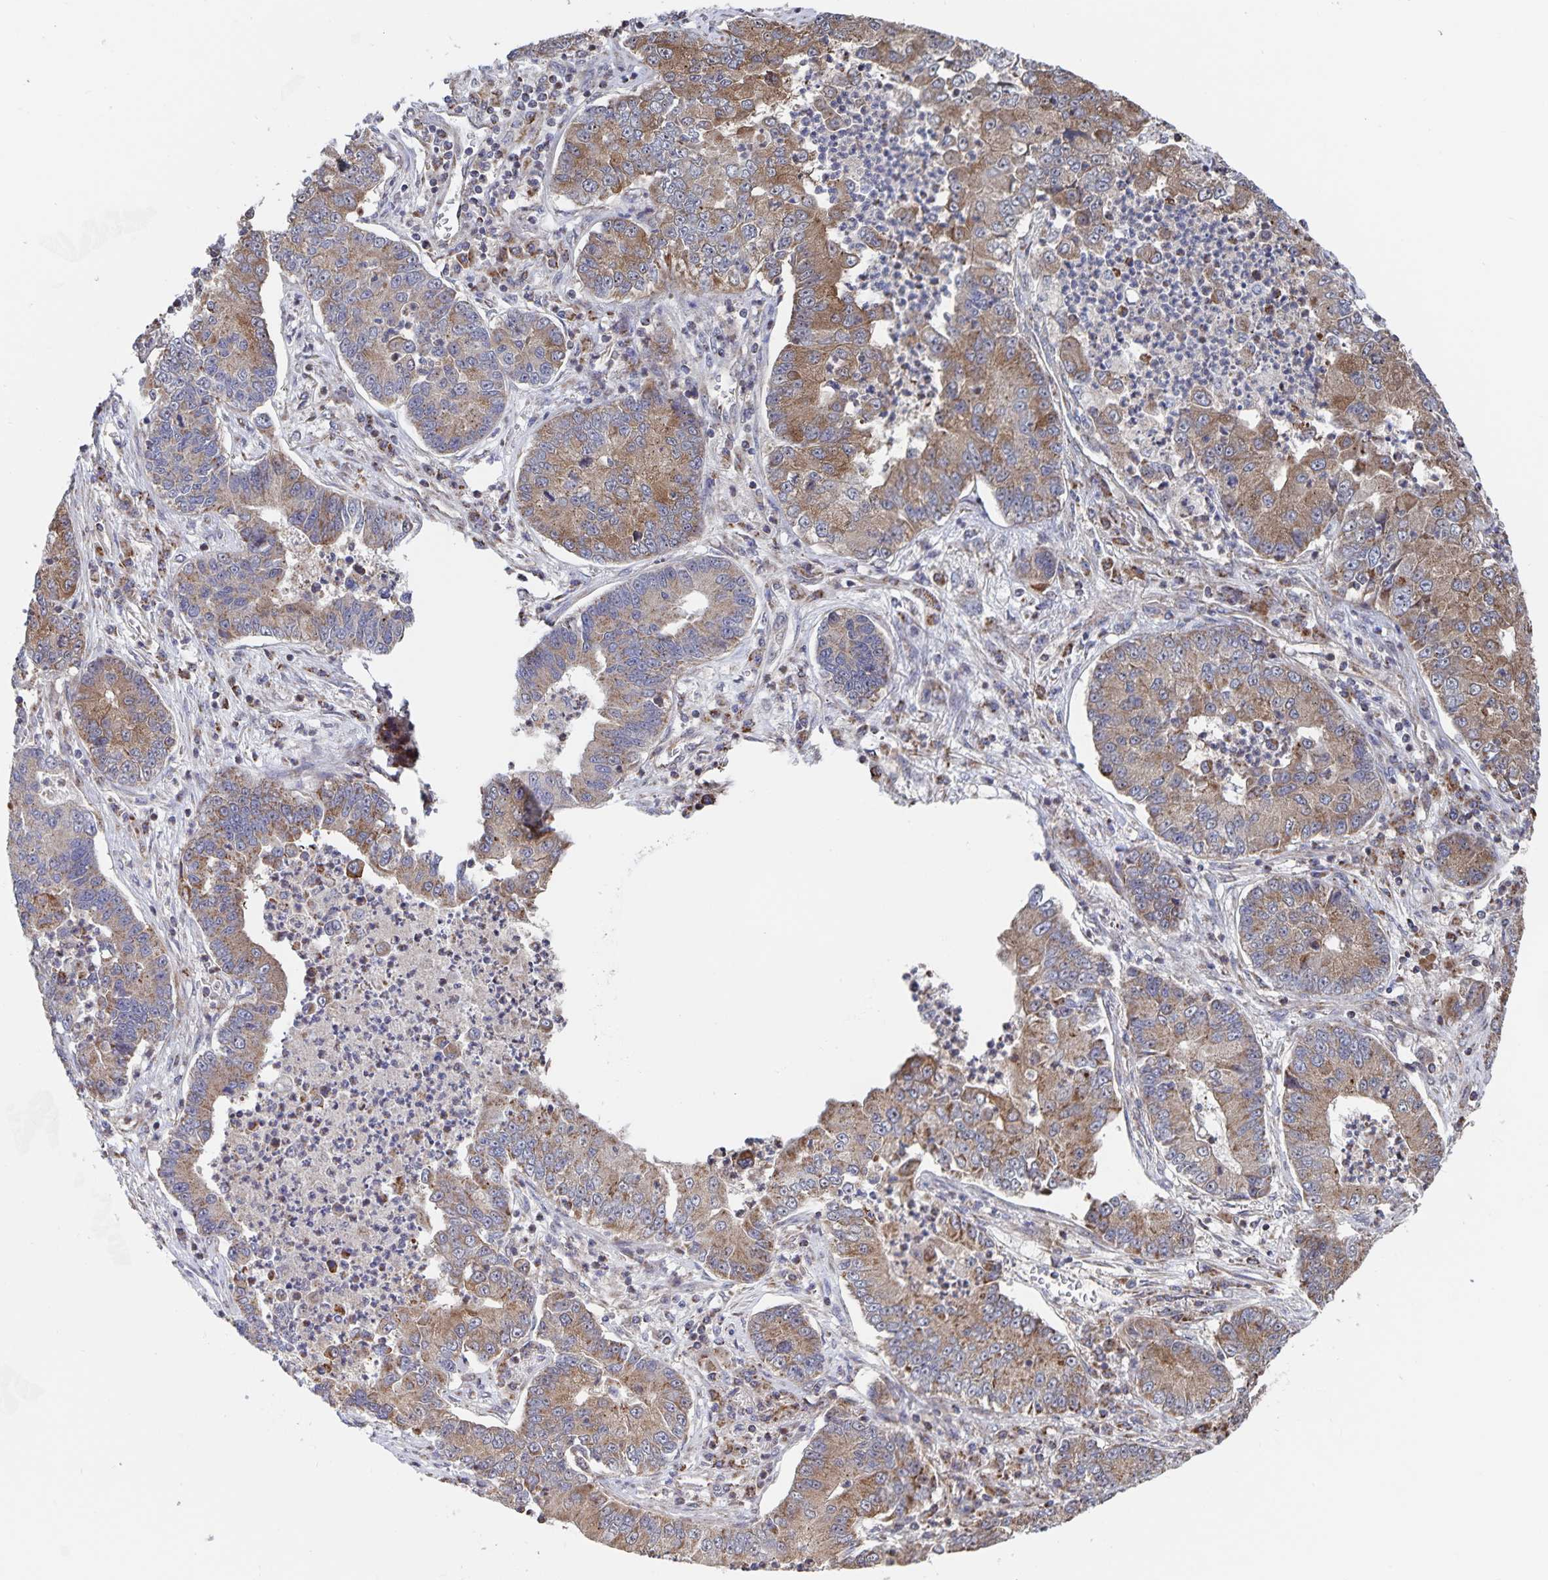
{"staining": {"intensity": "moderate", "quantity": ">75%", "location": "cytoplasmic/membranous"}, "tissue": "lung cancer", "cell_type": "Tumor cells", "image_type": "cancer", "snomed": [{"axis": "morphology", "description": "Adenocarcinoma, NOS"}, {"axis": "topography", "description": "Lung"}], "caption": "Moderate cytoplasmic/membranous protein positivity is identified in approximately >75% of tumor cells in adenocarcinoma (lung).", "gene": "ACACA", "patient": {"sex": "female", "age": 57}}